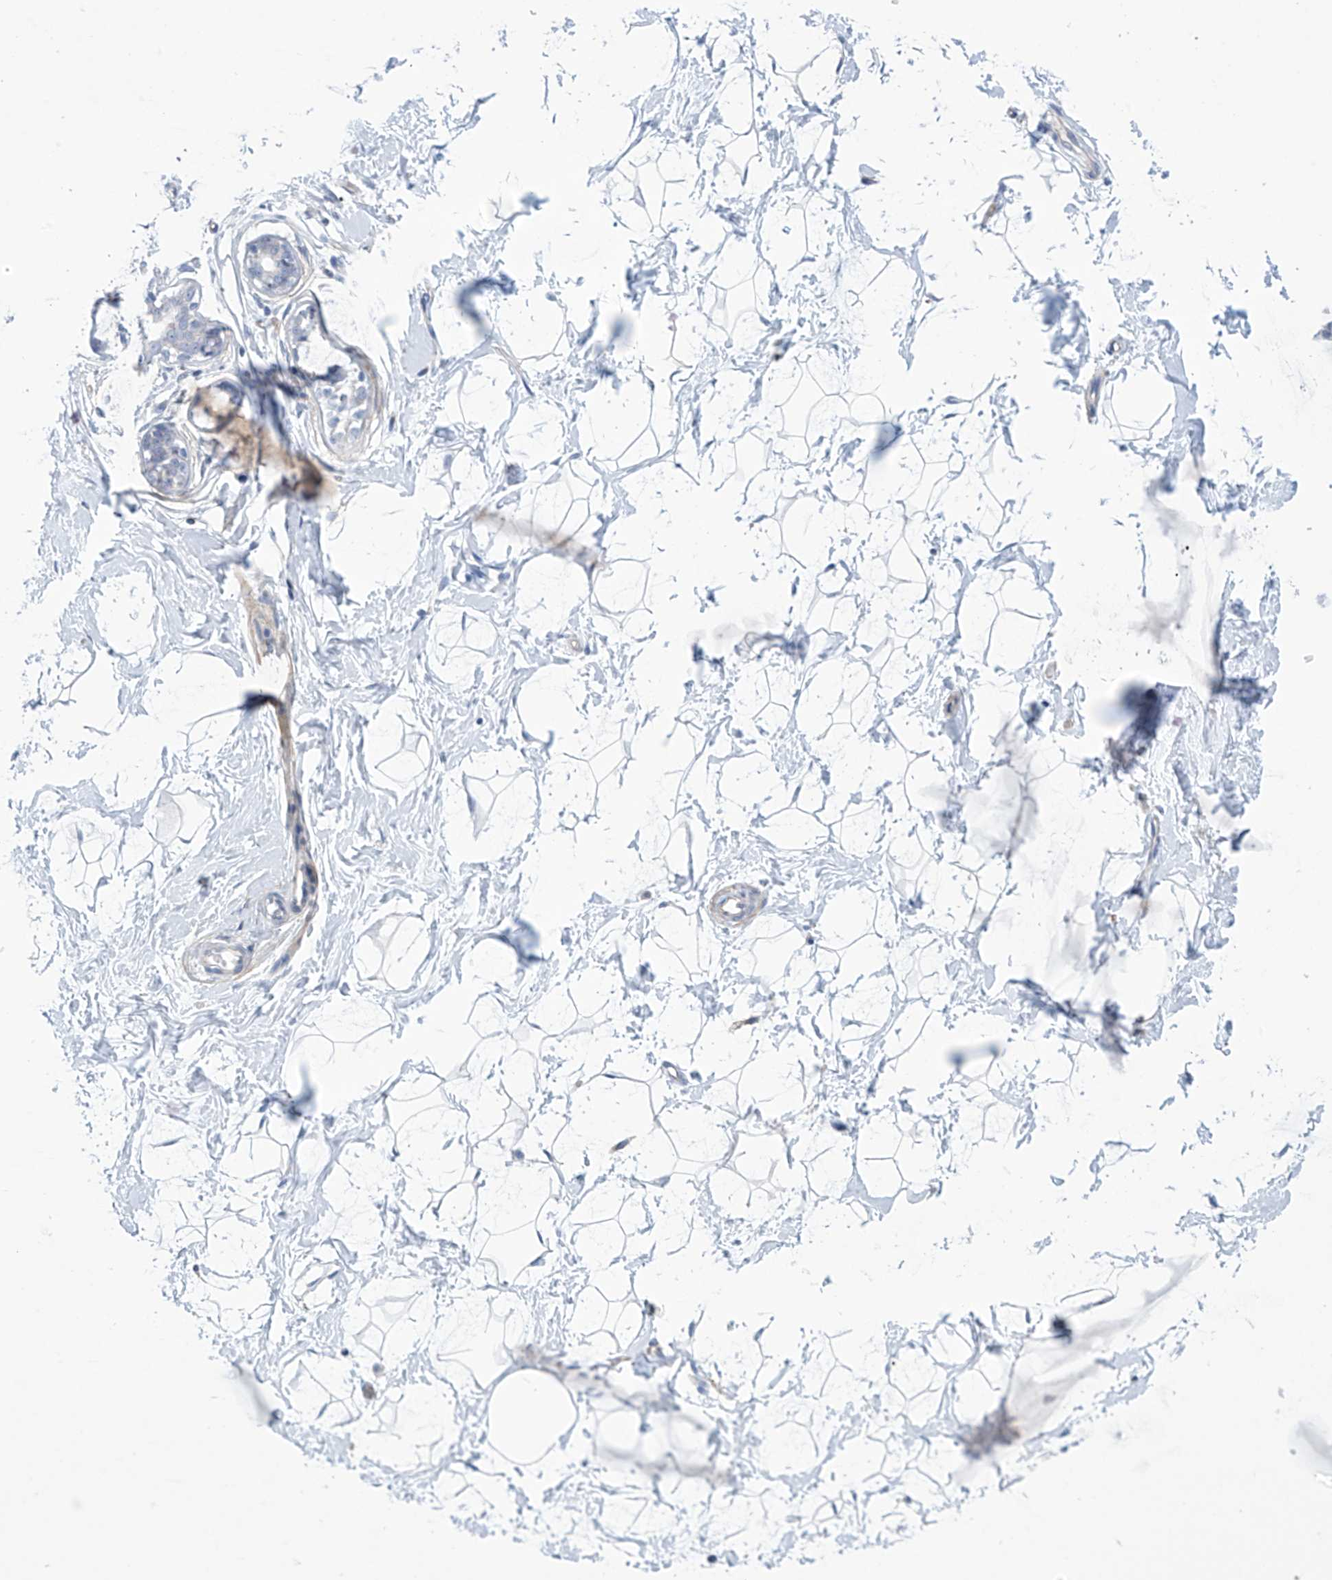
{"staining": {"intensity": "negative", "quantity": "none", "location": "none"}, "tissue": "breast", "cell_type": "Adipocytes", "image_type": "normal", "snomed": [{"axis": "morphology", "description": "Normal tissue, NOS"}, {"axis": "morphology", "description": "Adenoma, NOS"}, {"axis": "topography", "description": "Breast"}], "caption": "IHC image of normal human breast stained for a protein (brown), which displays no expression in adipocytes. Nuclei are stained in blue.", "gene": "ABHD13", "patient": {"sex": "female", "age": 23}}